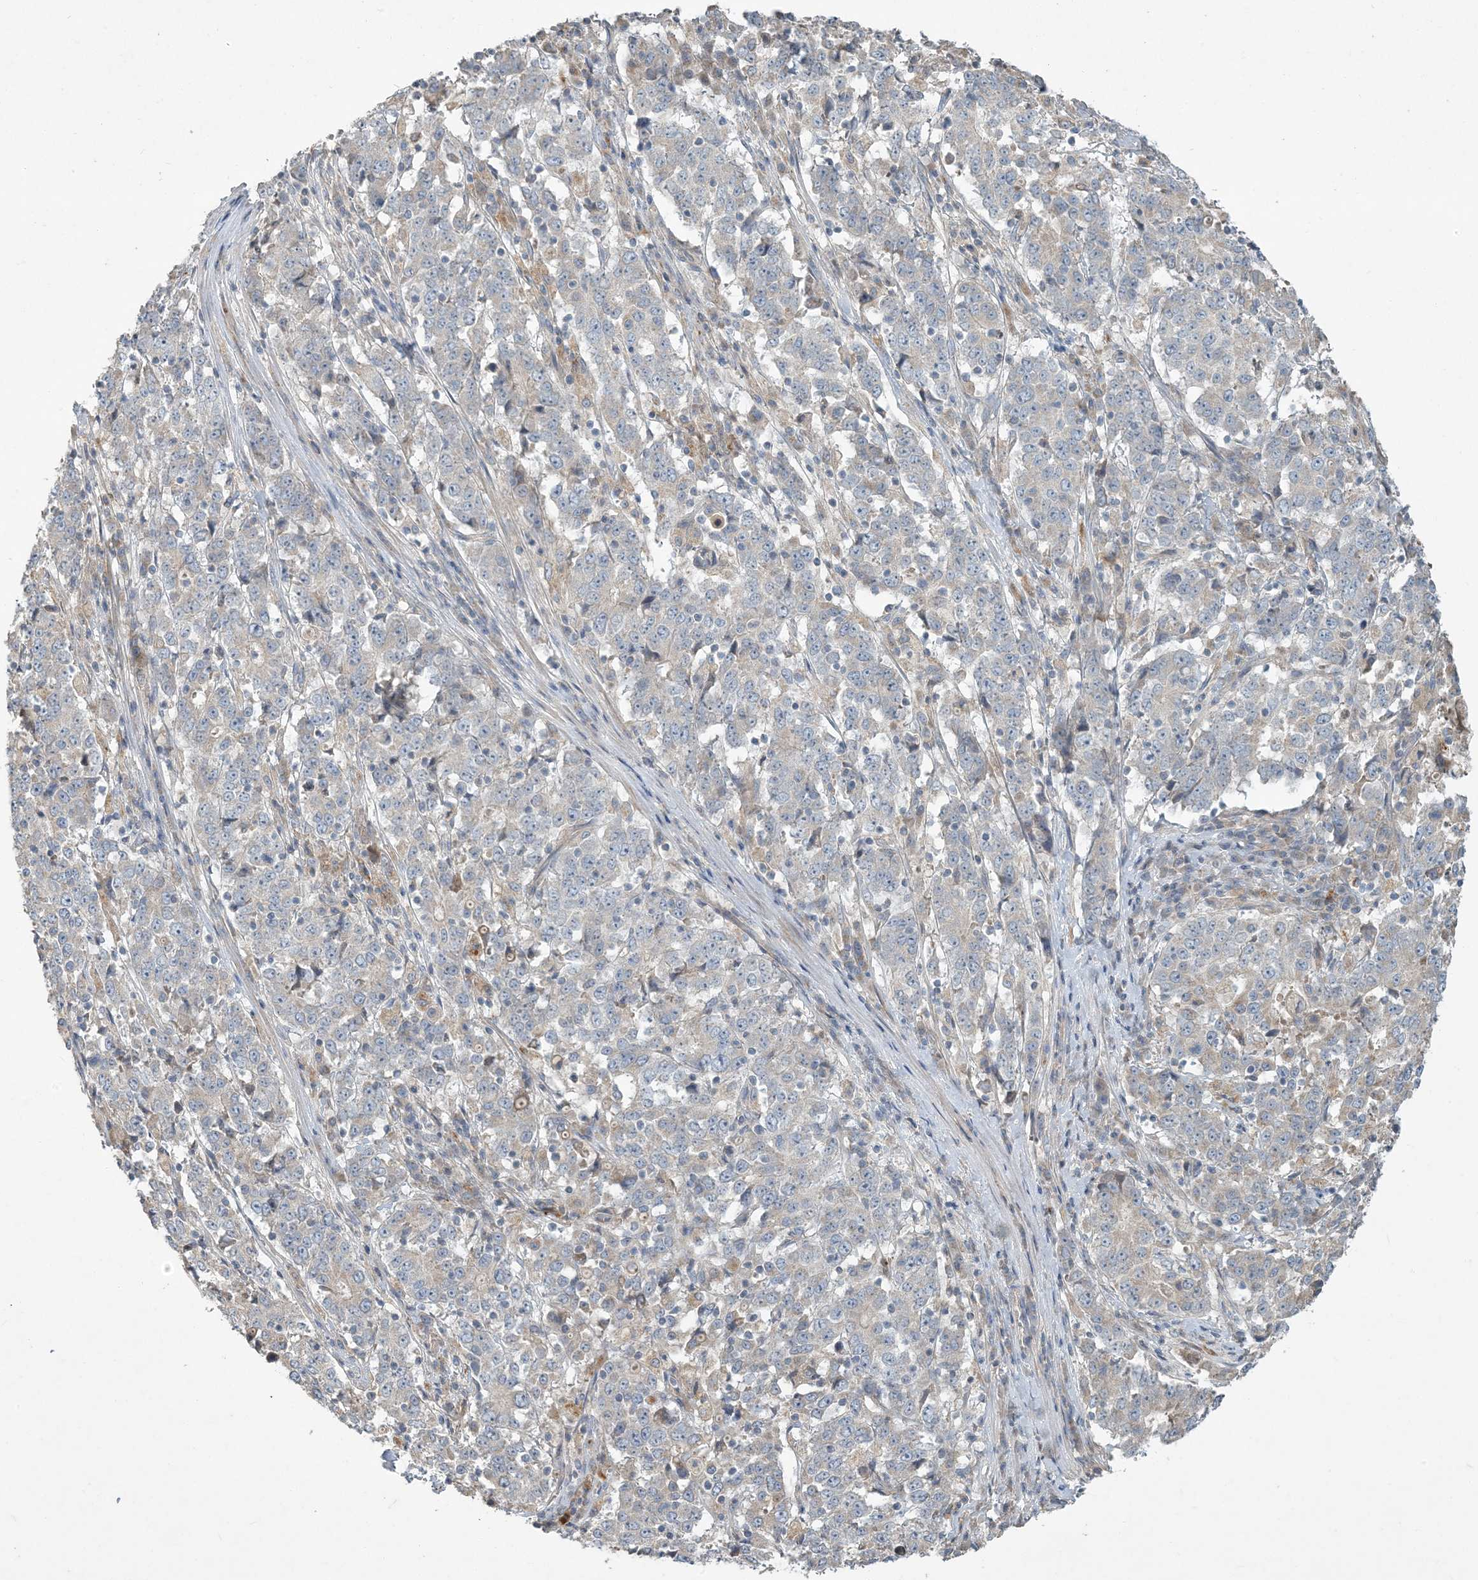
{"staining": {"intensity": "negative", "quantity": "none", "location": "none"}, "tissue": "stomach cancer", "cell_type": "Tumor cells", "image_type": "cancer", "snomed": [{"axis": "morphology", "description": "Adenocarcinoma, NOS"}, {"axis": "topography", "description": "Stomach"}], "caption": "IHC micrograph of neoplastic tissue: stomach adenocarcinoma stained with DAB shows no significant protein positivity in tumor cells.", "gene": "LTN1", "patient": {"sex": "male", "age": 59}}